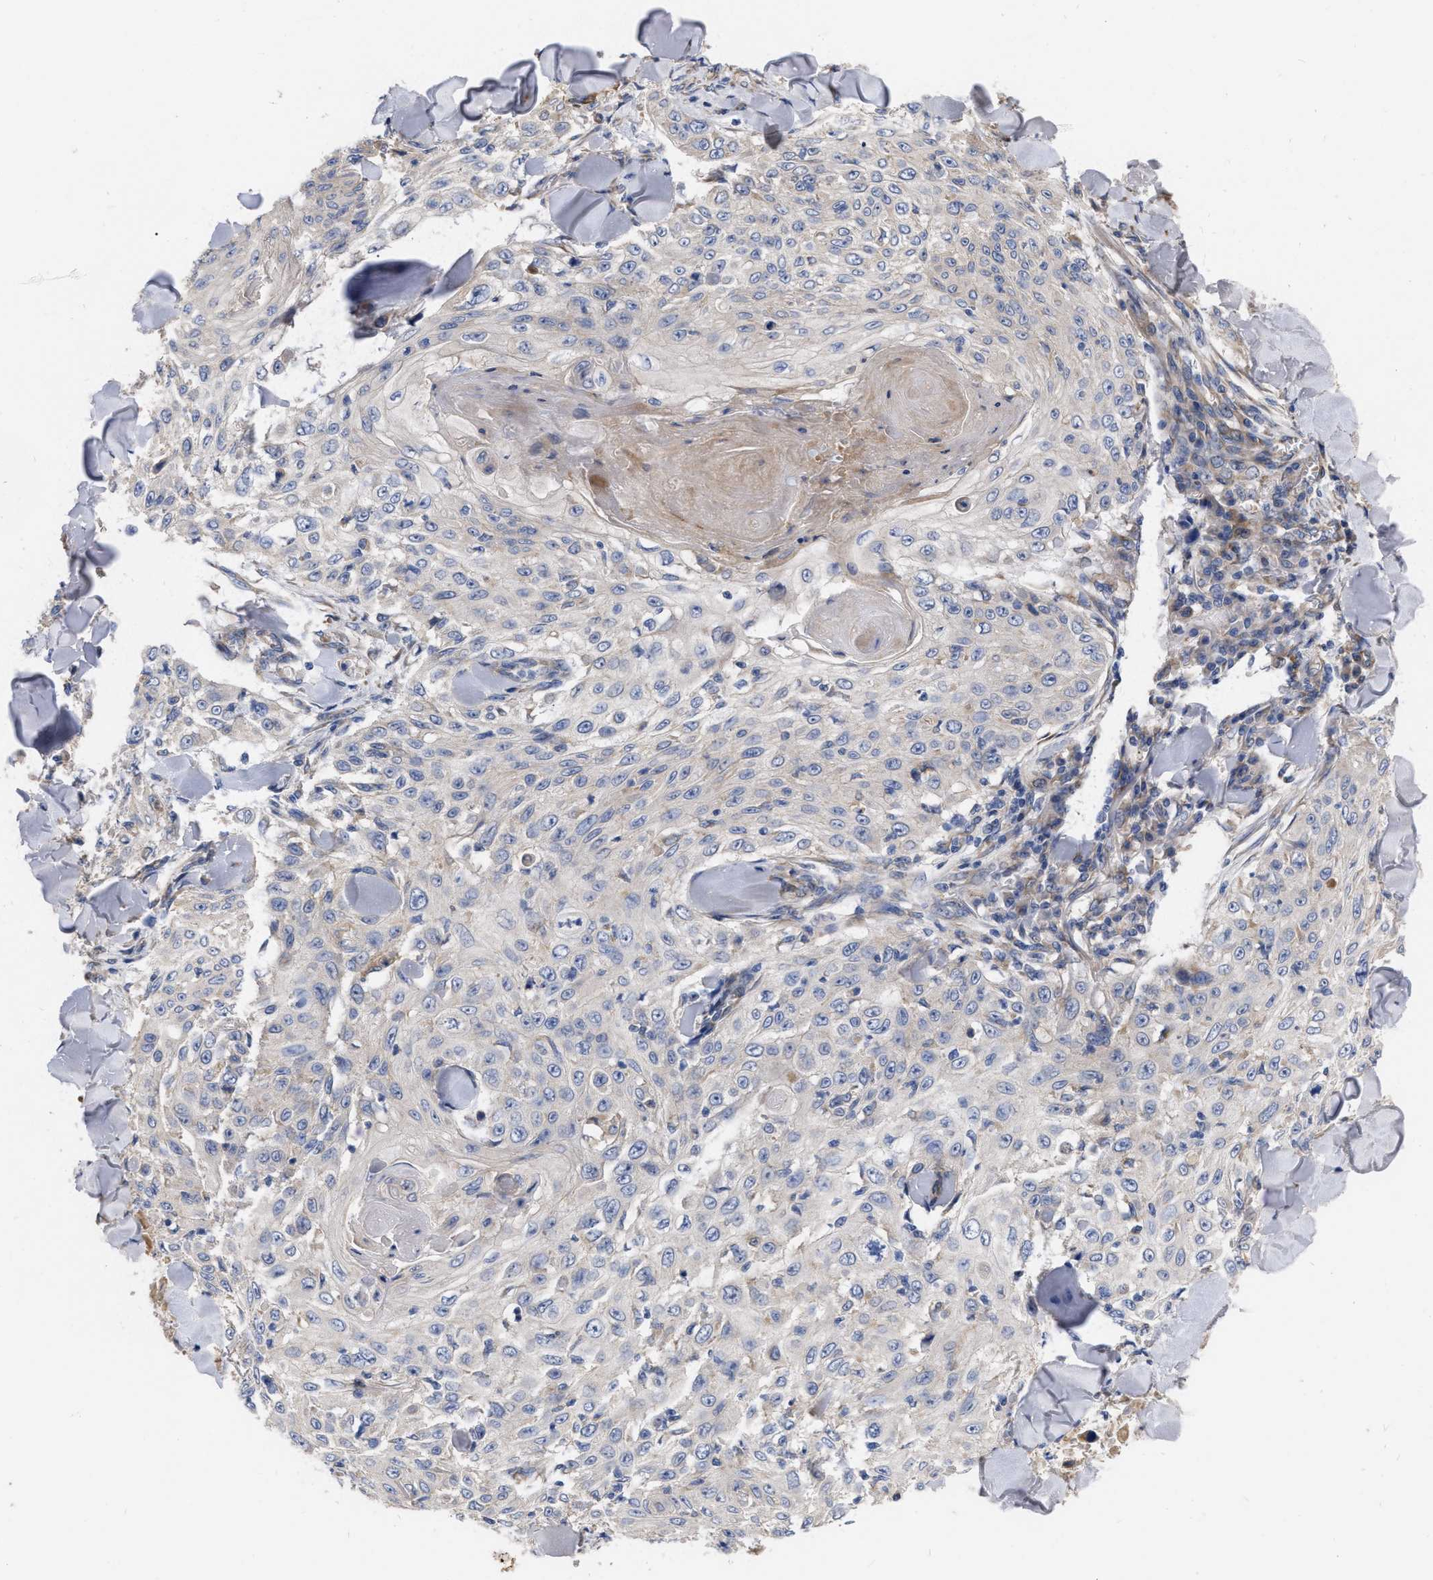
{"staining": {"intensity": "negative", "quantity": "none", "location": "none"}, "tissue": "skin cancer", "cell_type": "Tumor cells", "image_type": "cancer", "snomed": [{"axis": "morphology", "description": "Squamous cell carcinoma, NOS"}, {"axis": "topography", "description": "Skin"}], "caption": "Immunohistochemistry histopathology image of neoplastic tissue: skin cancer (squamous cell carcinoma) stained with DAB displays no significant protein expression in tumor cells.", "gene": "MLST8", "patient": {"sex": "male", "age": 86}}